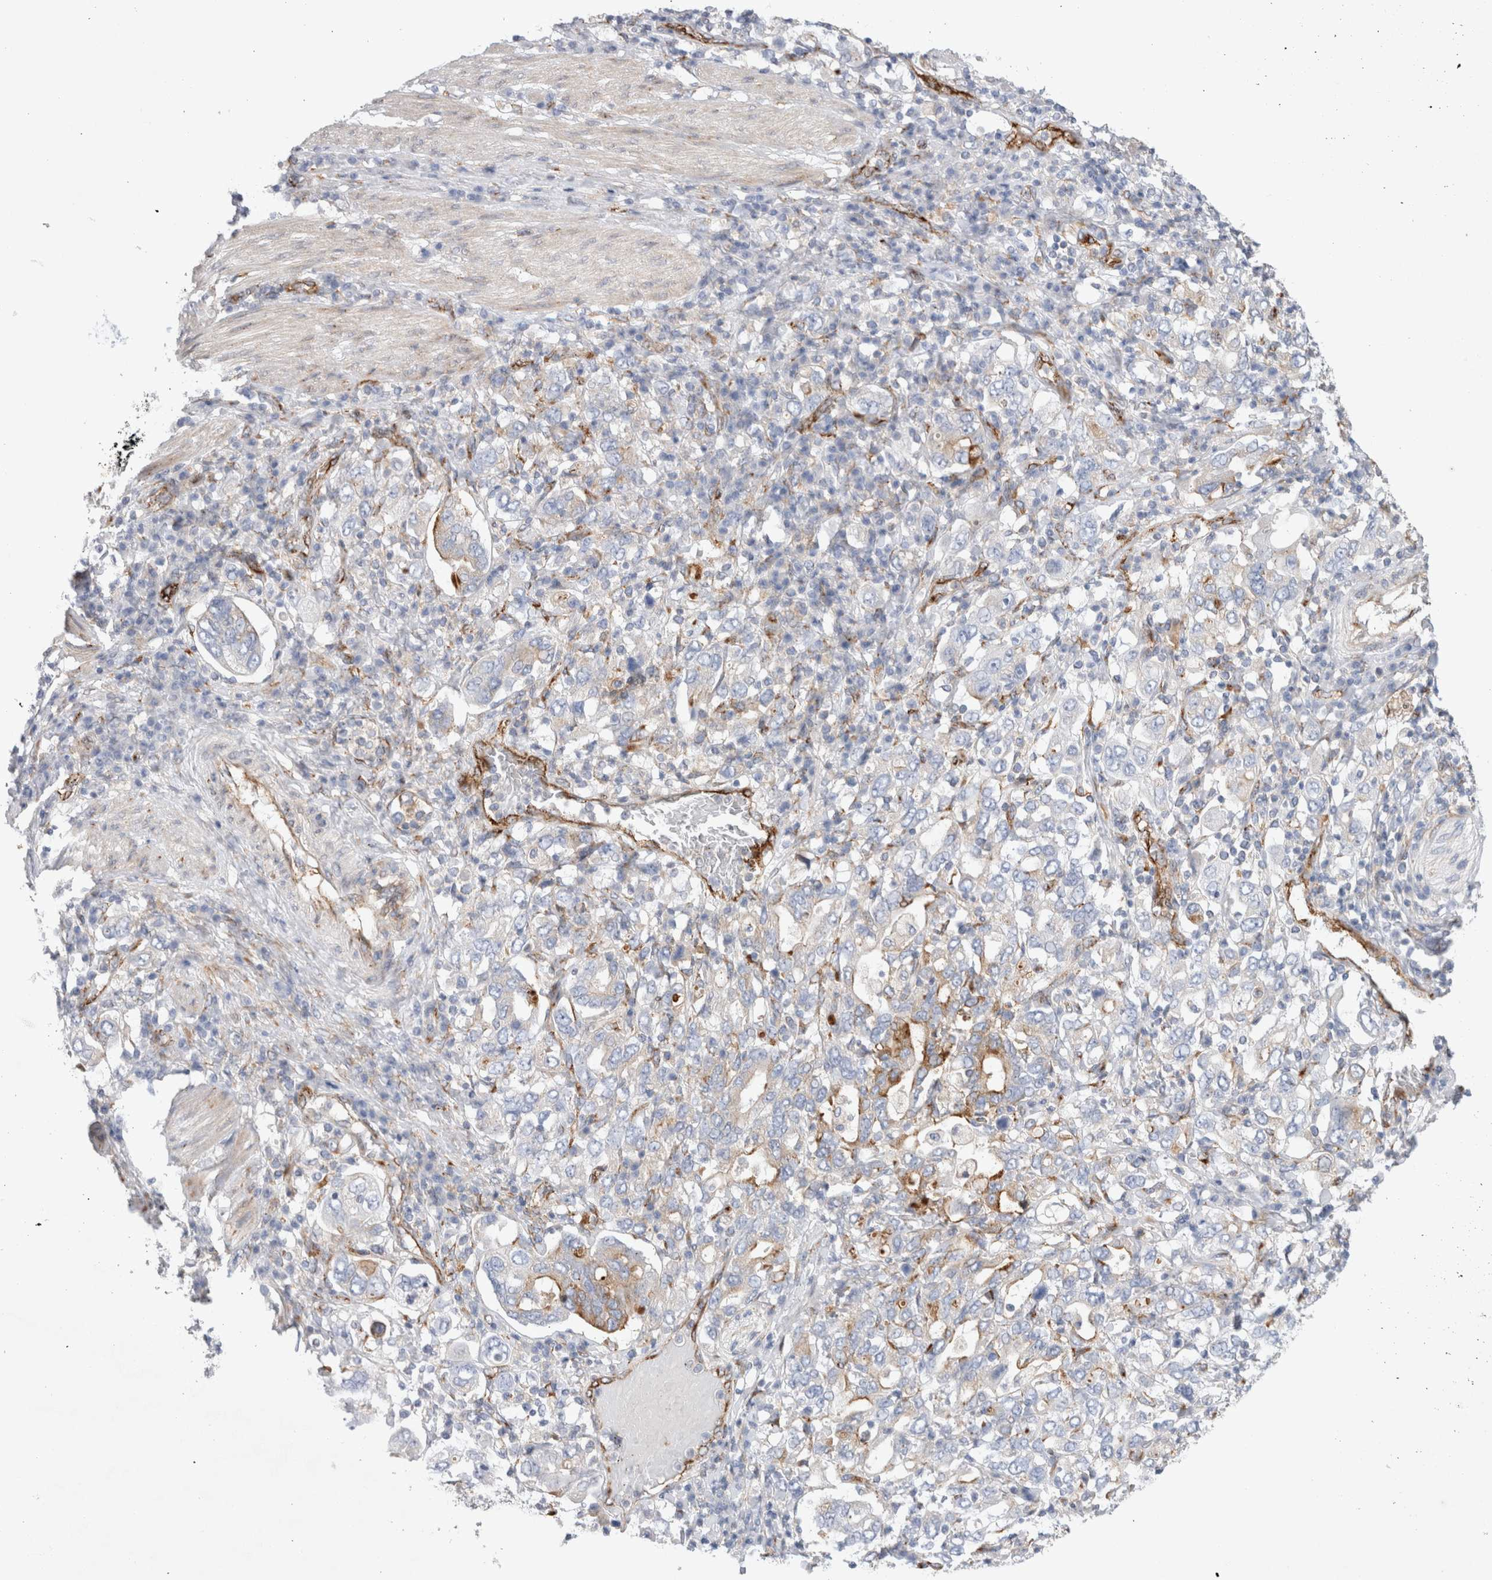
{"staining": {"intensity": "moderate", "quantity": "<25%", "location": "cytoplasmic/membranous"}, "tissue": "stomach cancer", "cell_type": "Tumor cells", "image_type": "cancer", "snomed": [{"axis": "morphology", "description": "Adenocarcinoma, NOS"}, {"axis": "topography", "description": "Stomach, upper"}], "caption": "IHC image of neoplastic tissue: stomach adenocarcinoma stained using immunohistochemistry (IHC) shows low levels of moderate protein expression localized specifically in the cytoplasmic/membranous of tumor cells, appearing as a cytoplasmic/membranous brown color.", "gene": "CNPY4", "patient": {"sex": "male", "age": 62}}